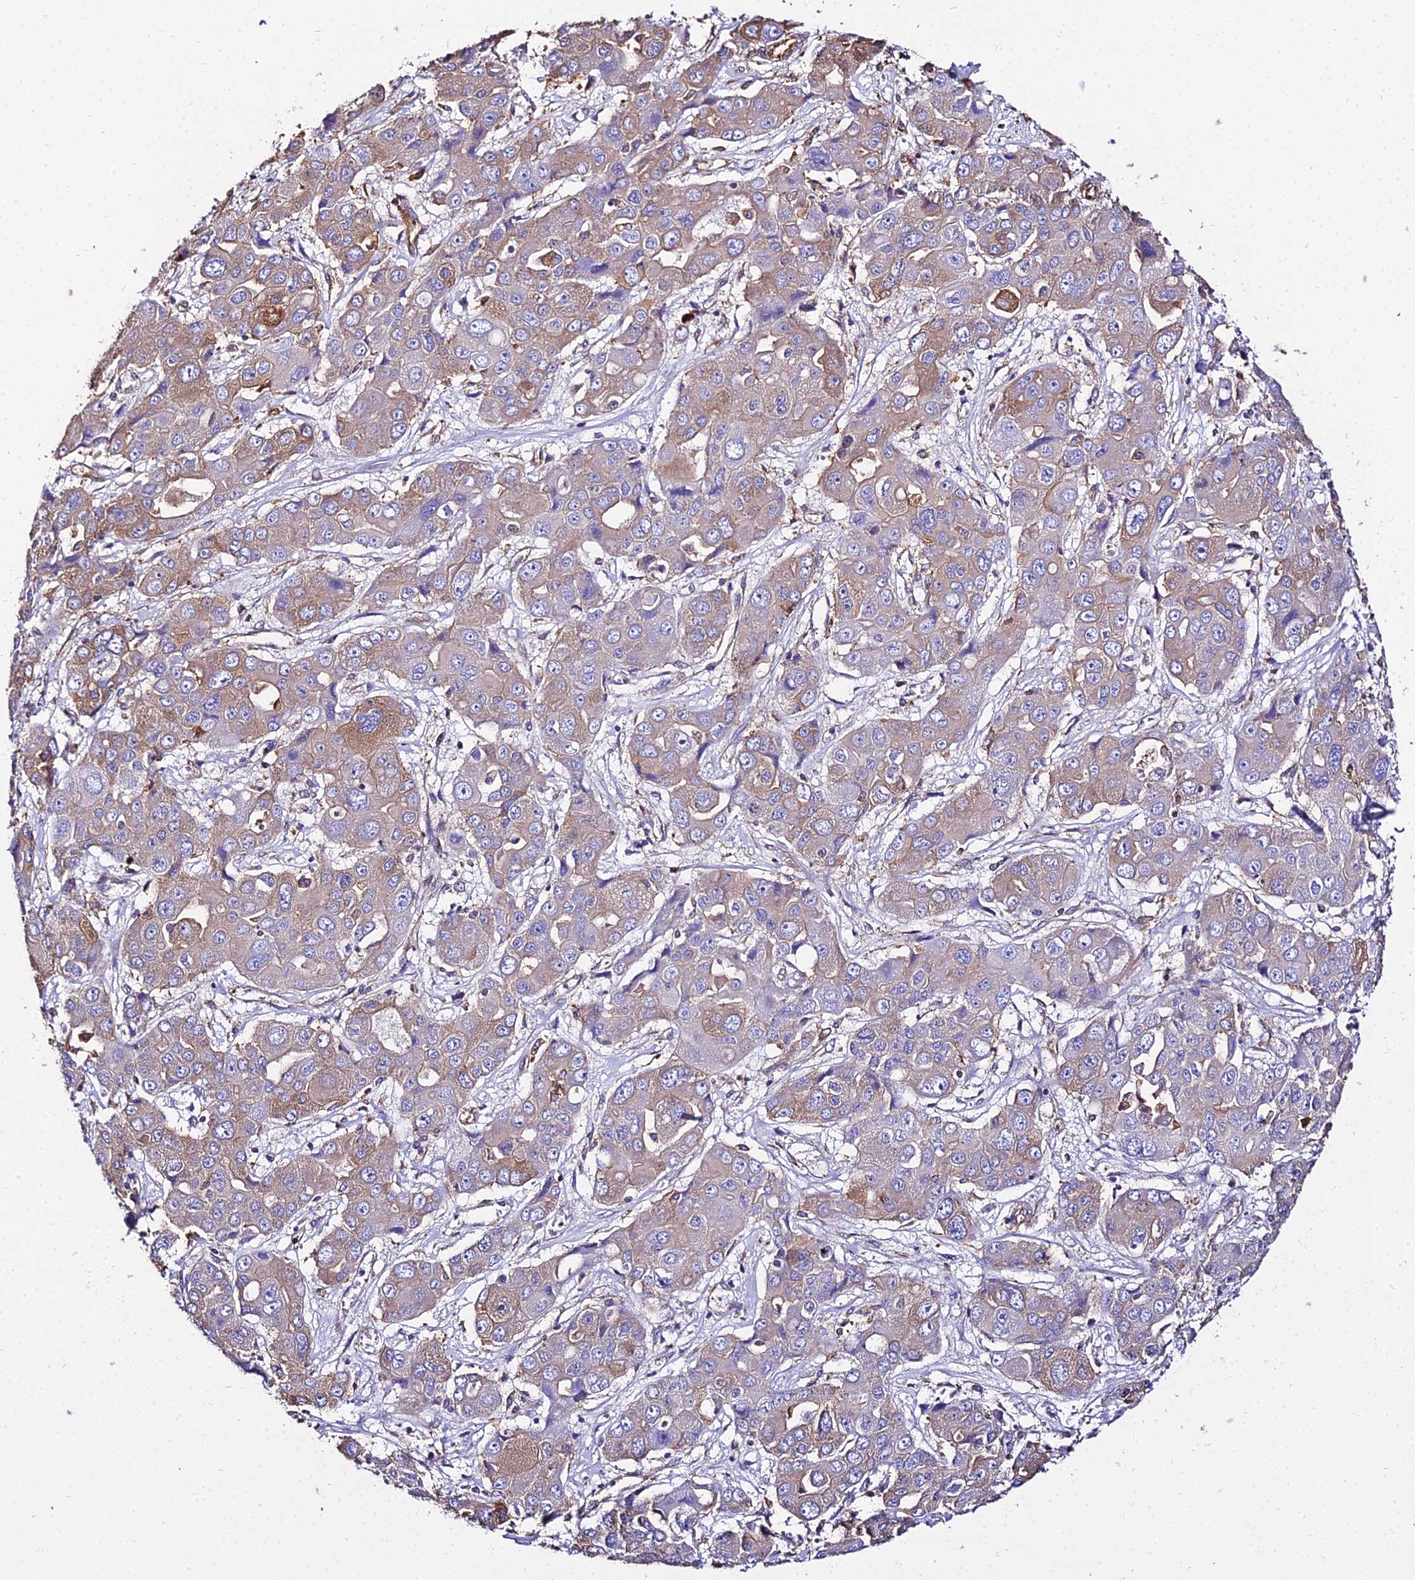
{"staining": {"intensity": "moderate", "quantity": "<25%", "location": "cytoplasmic/membranous"}, "tissue": "liver cancer", "cell_type": "Tumor cells", "image_type": "cancer", "snomed": [{"axis": "morphology", "description": "Cholangiocarcinoma"}, {"axis": "topography", "description": "Liver"}], "caption": "A low amount of moderate cytoplasmic/membranous positivity is identified in about <25% of tumor cells in liver cholangiocarcinoma tissue.", "gene": "TUBA3D", "patient": {"sex": "male", "age": 67}}